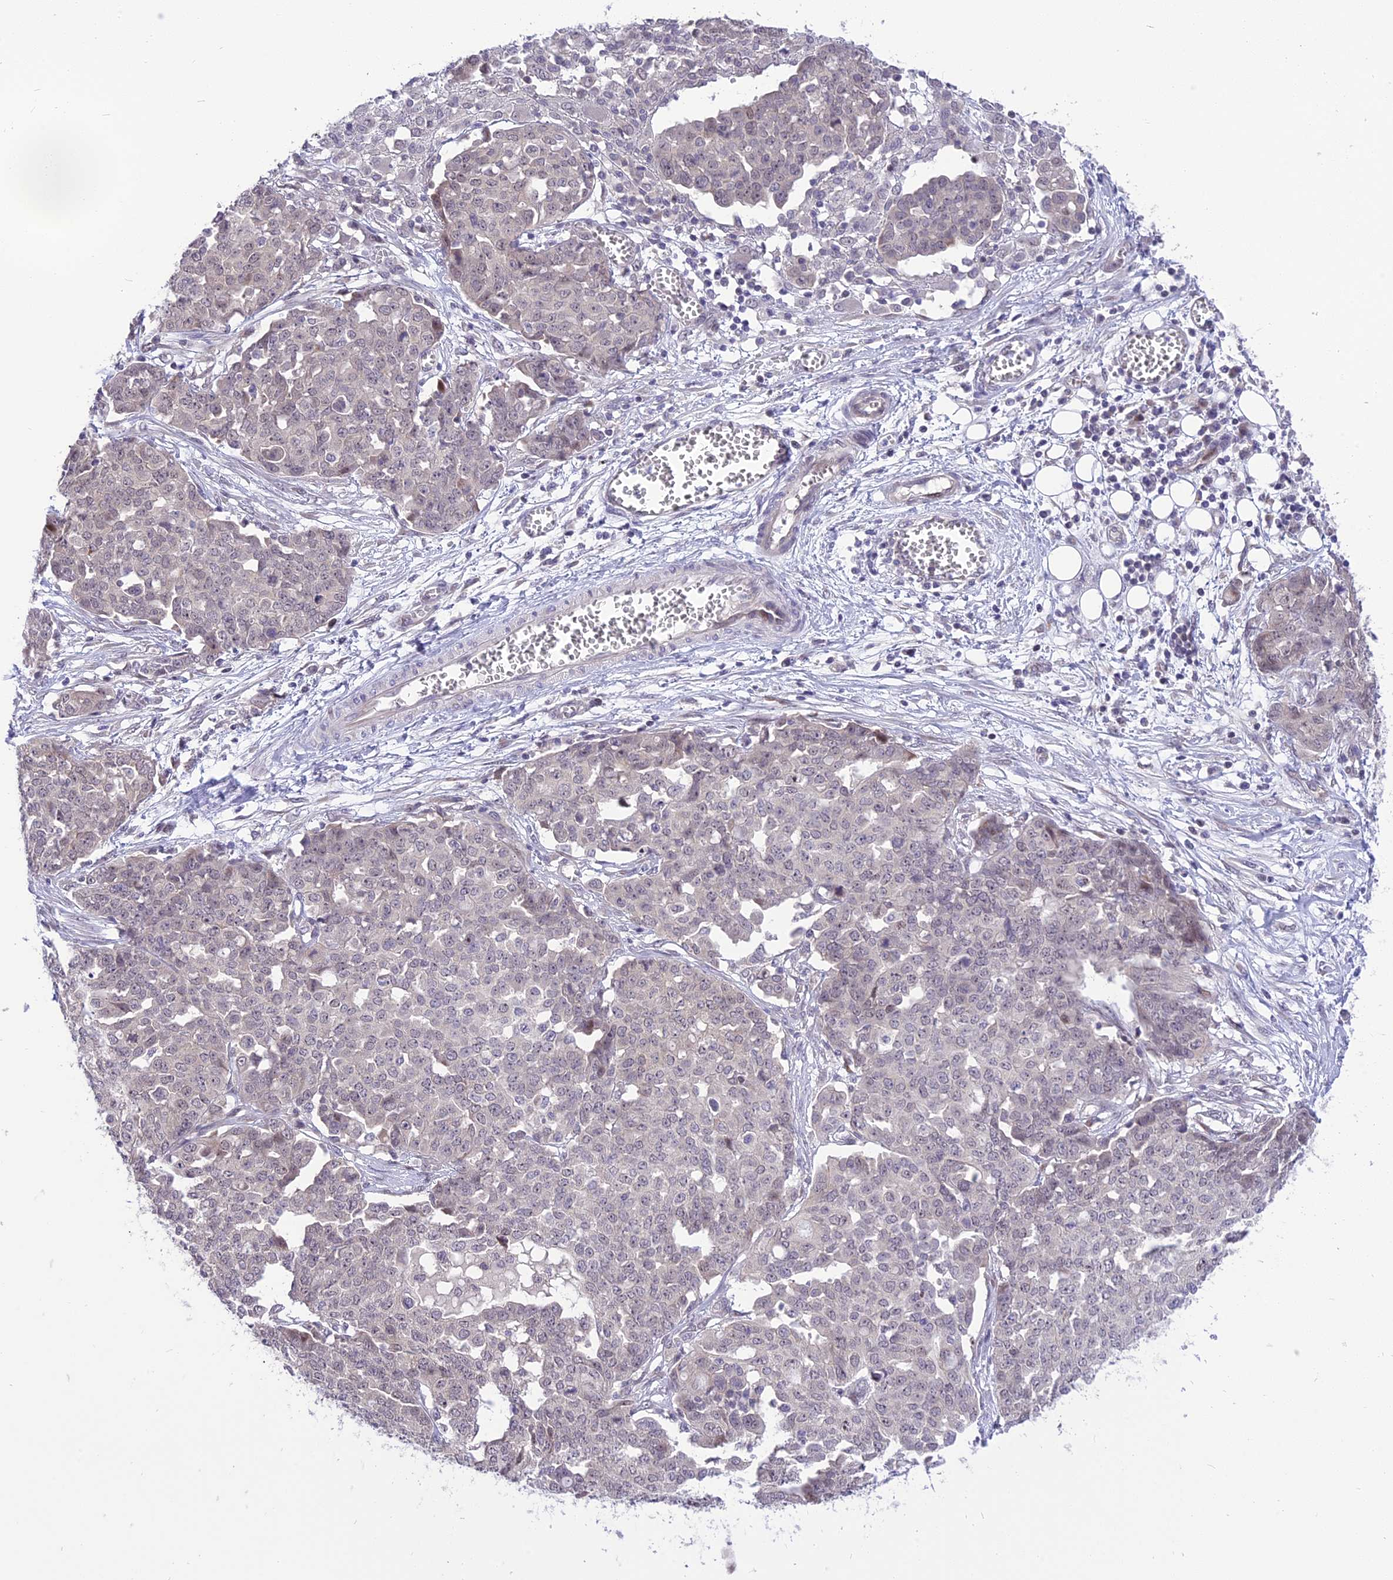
{"staining": {"intensity": "negative", "quantity": "none", "location": "none"}, "tissue": "ovarian cancer", "cell_type": "Tumor cells", "image_type": "cancer", "snomed": [{"axis": "morphology", "description": "Cystadenocarcinoma, serous, NOS"}, {"axis": "topography", "description": "Soft tissue"}, {"axis": "topography", "description": "Ovary"}], "caption": "Photomicrograph shows no significant protein positivity in tumor cells of ovarian serous cystadenocarcinoma.", "gene": "ZNF837", "patient": {"sex": "female", "age": 57}}